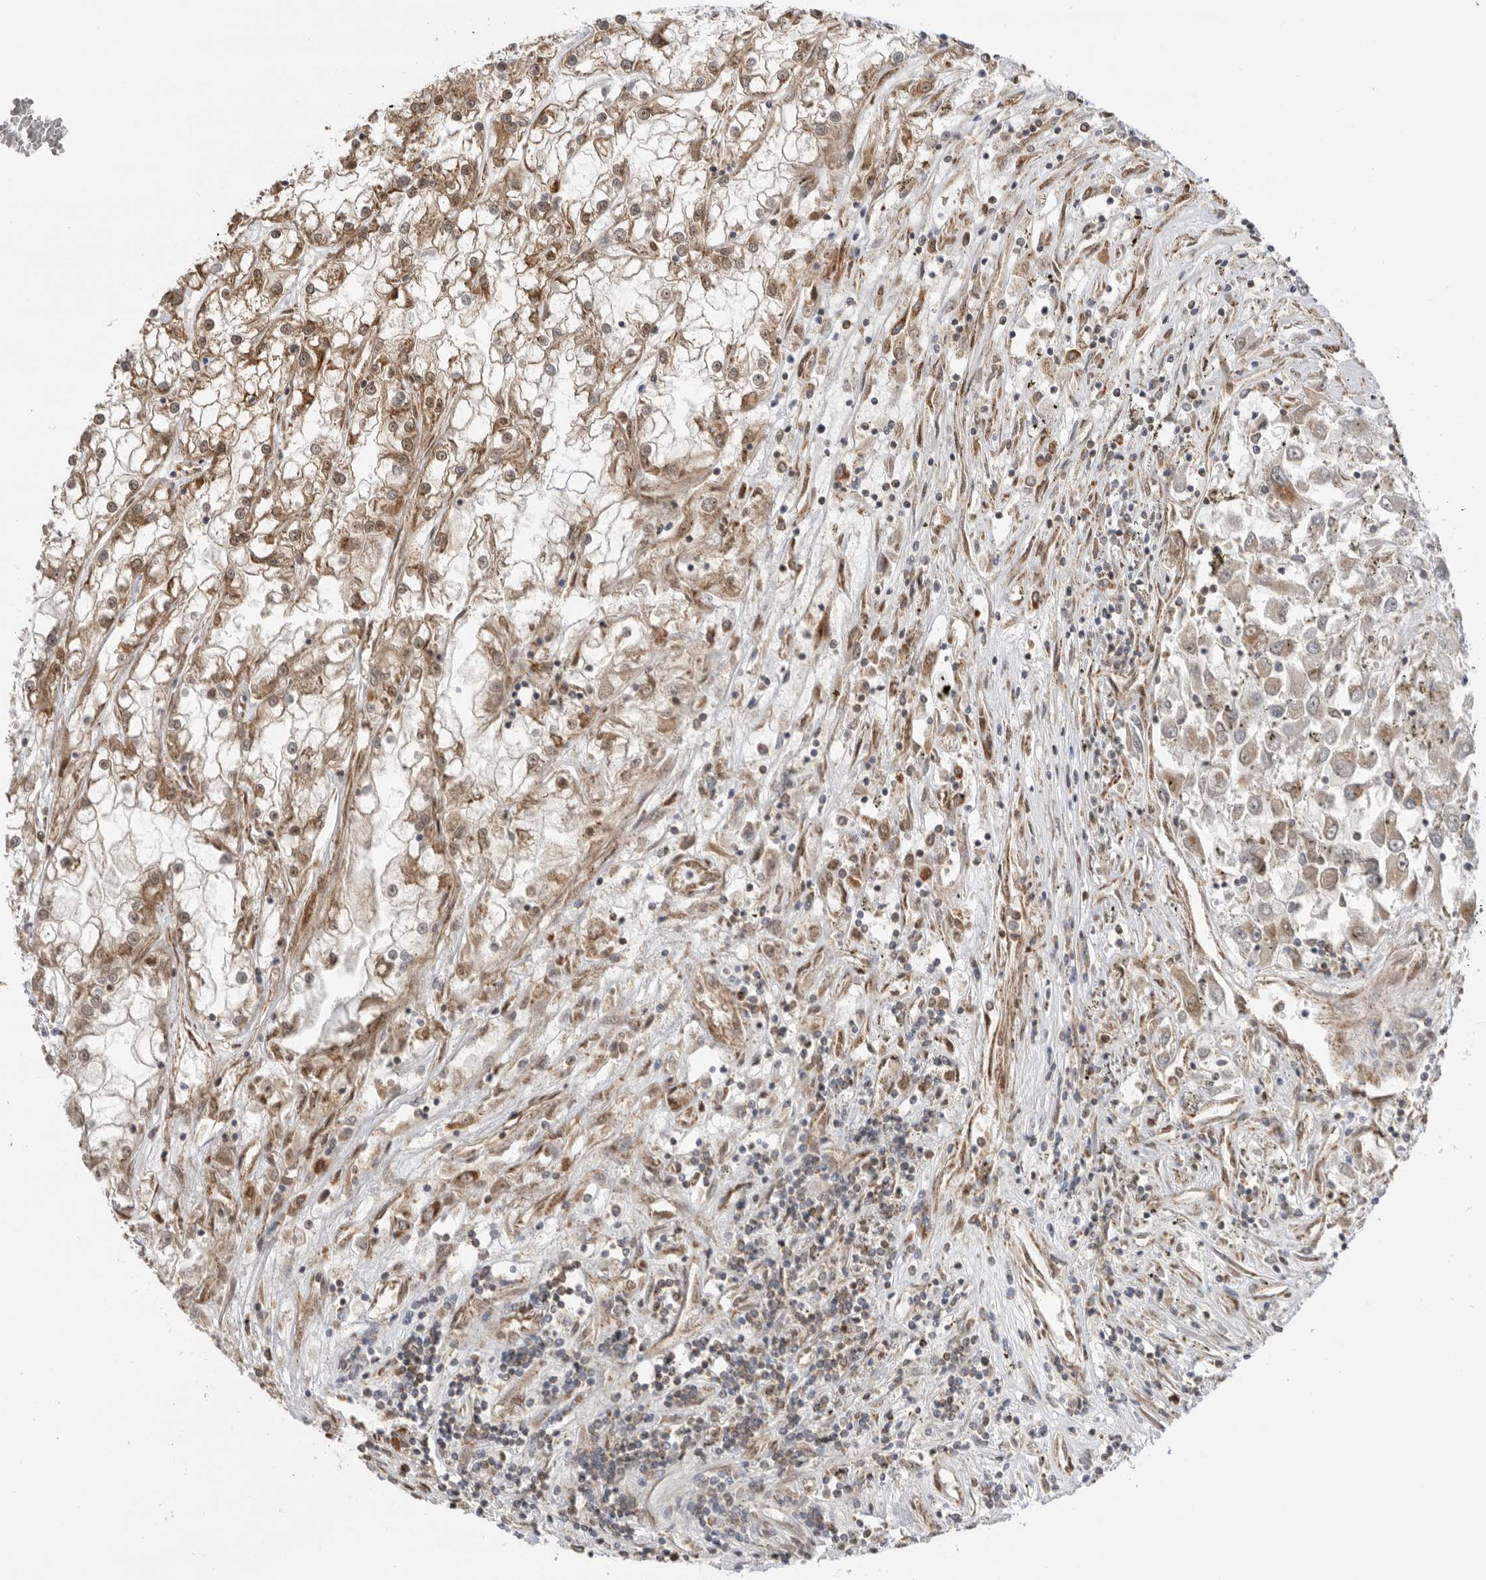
{"staining": {"intensity": "moderate", "quantity": ">75%", "location": "cytoplasmic/membranous"}, "tissue": "renal cancer", "cell_type": "Tumor cells", "image_type": "cancer", "snomed": [{"axis": "morphology", "description": "Adenocarcinoma, NOS"}, {"axis": "topography", "description": "Kidney"}], "caption": "The photomicrograph displays immunohistochemical staining of adenocarcinoma (renal). There is moderate cytoplasmic/membranous expression is identified in about >75% of tumor cells.", "gene": "DCAF8", "patient": {"sex": "female", "age": 52}}